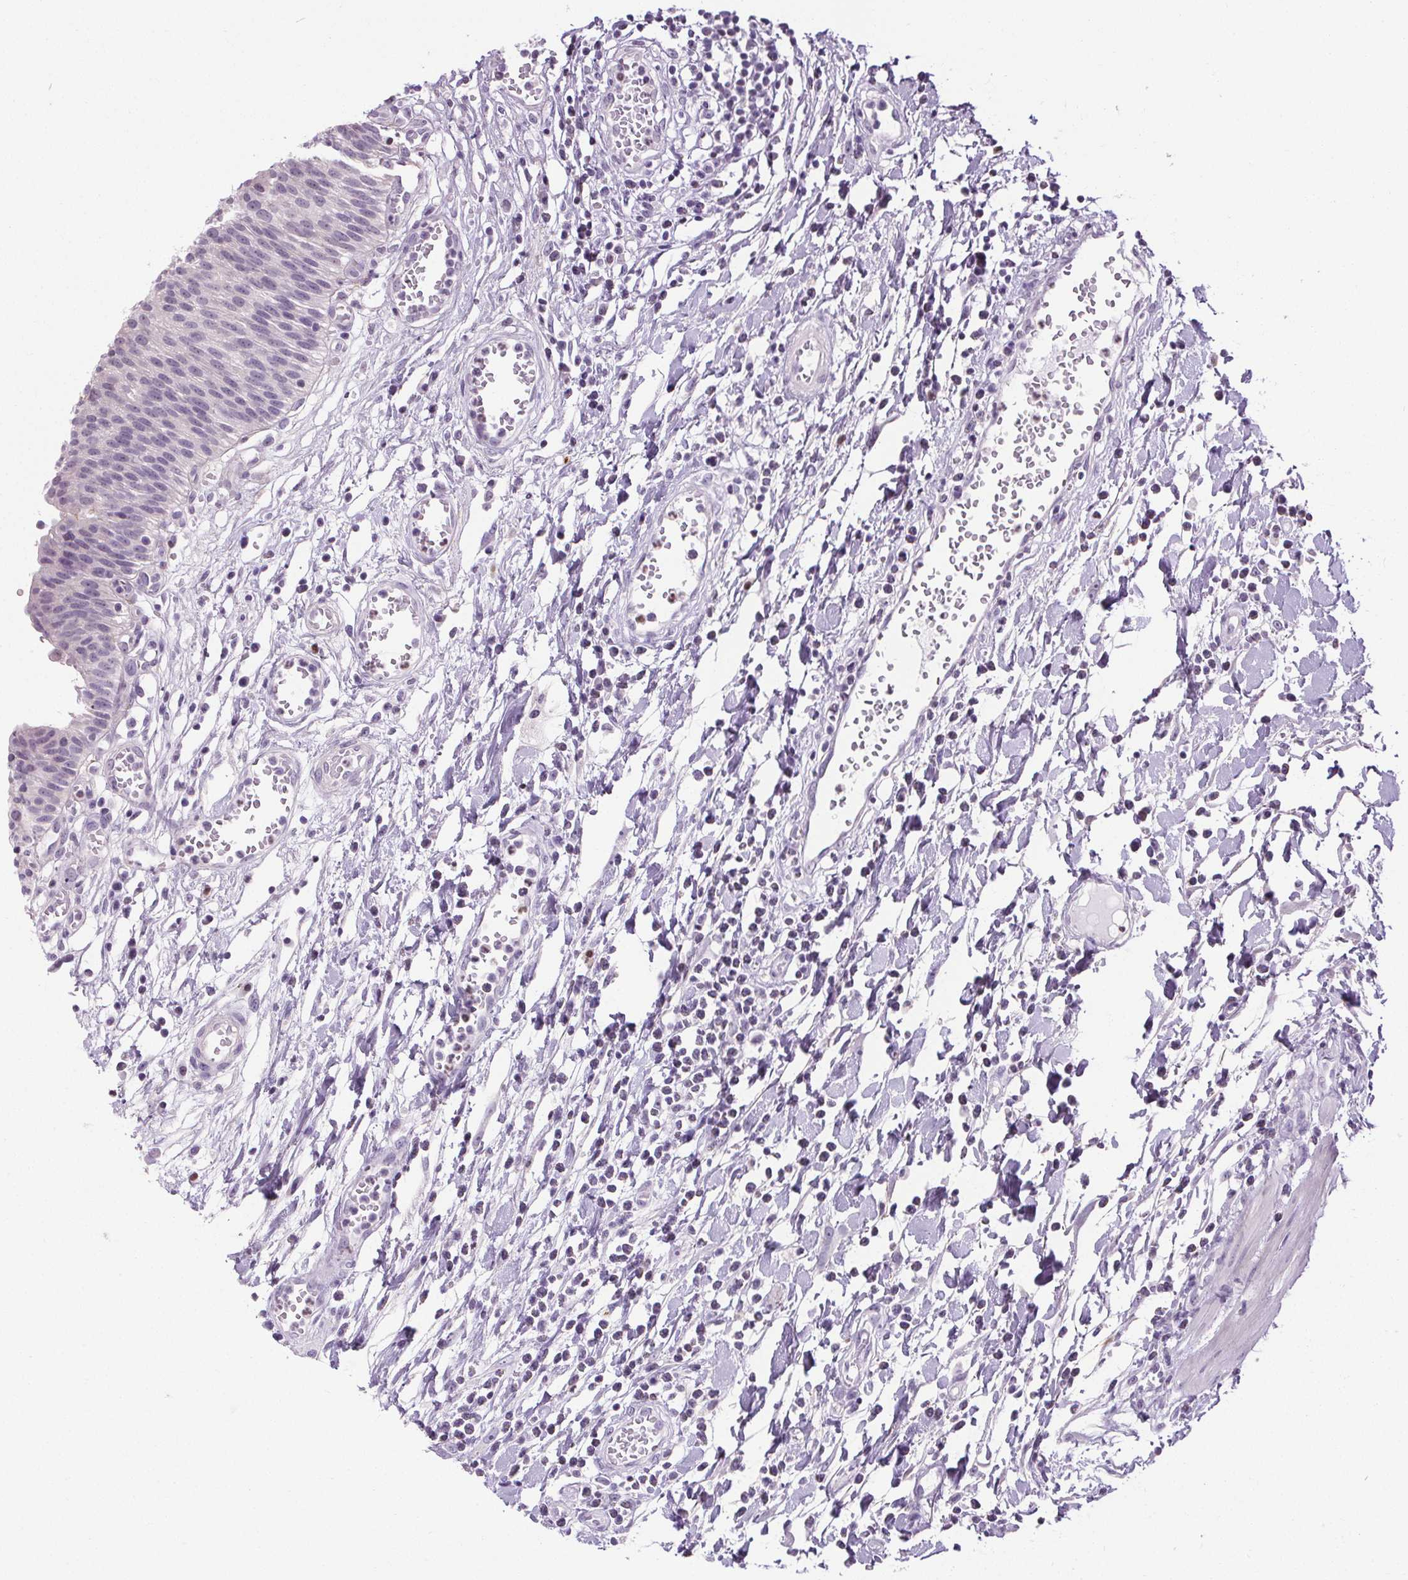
{"staining": {"intensity": "negative", "quantity": "none", "location": "none"}, "tissue": "urinary bladder", "cell_type": "Urothelial cells", "image_type": "normal", "snomed": [{"axis": "morphology", "description": "Normal tissue, NOS"}, {"axis": "topography", "description": "Urinary bladder"}], "caption": "IHC histopathology image of normal urinary bladder stained for a protein (brown), which displays no expression in urothelial cells. Brightfield microscopy of immunohistochemistry (IHC) stained with DAB (3,3'-diaminobenzidine) (brown) and hematoxylin (blue), captured at high magnification.", "gene": "TMEM240", "patient": {"sex": "male", "age": 64}}